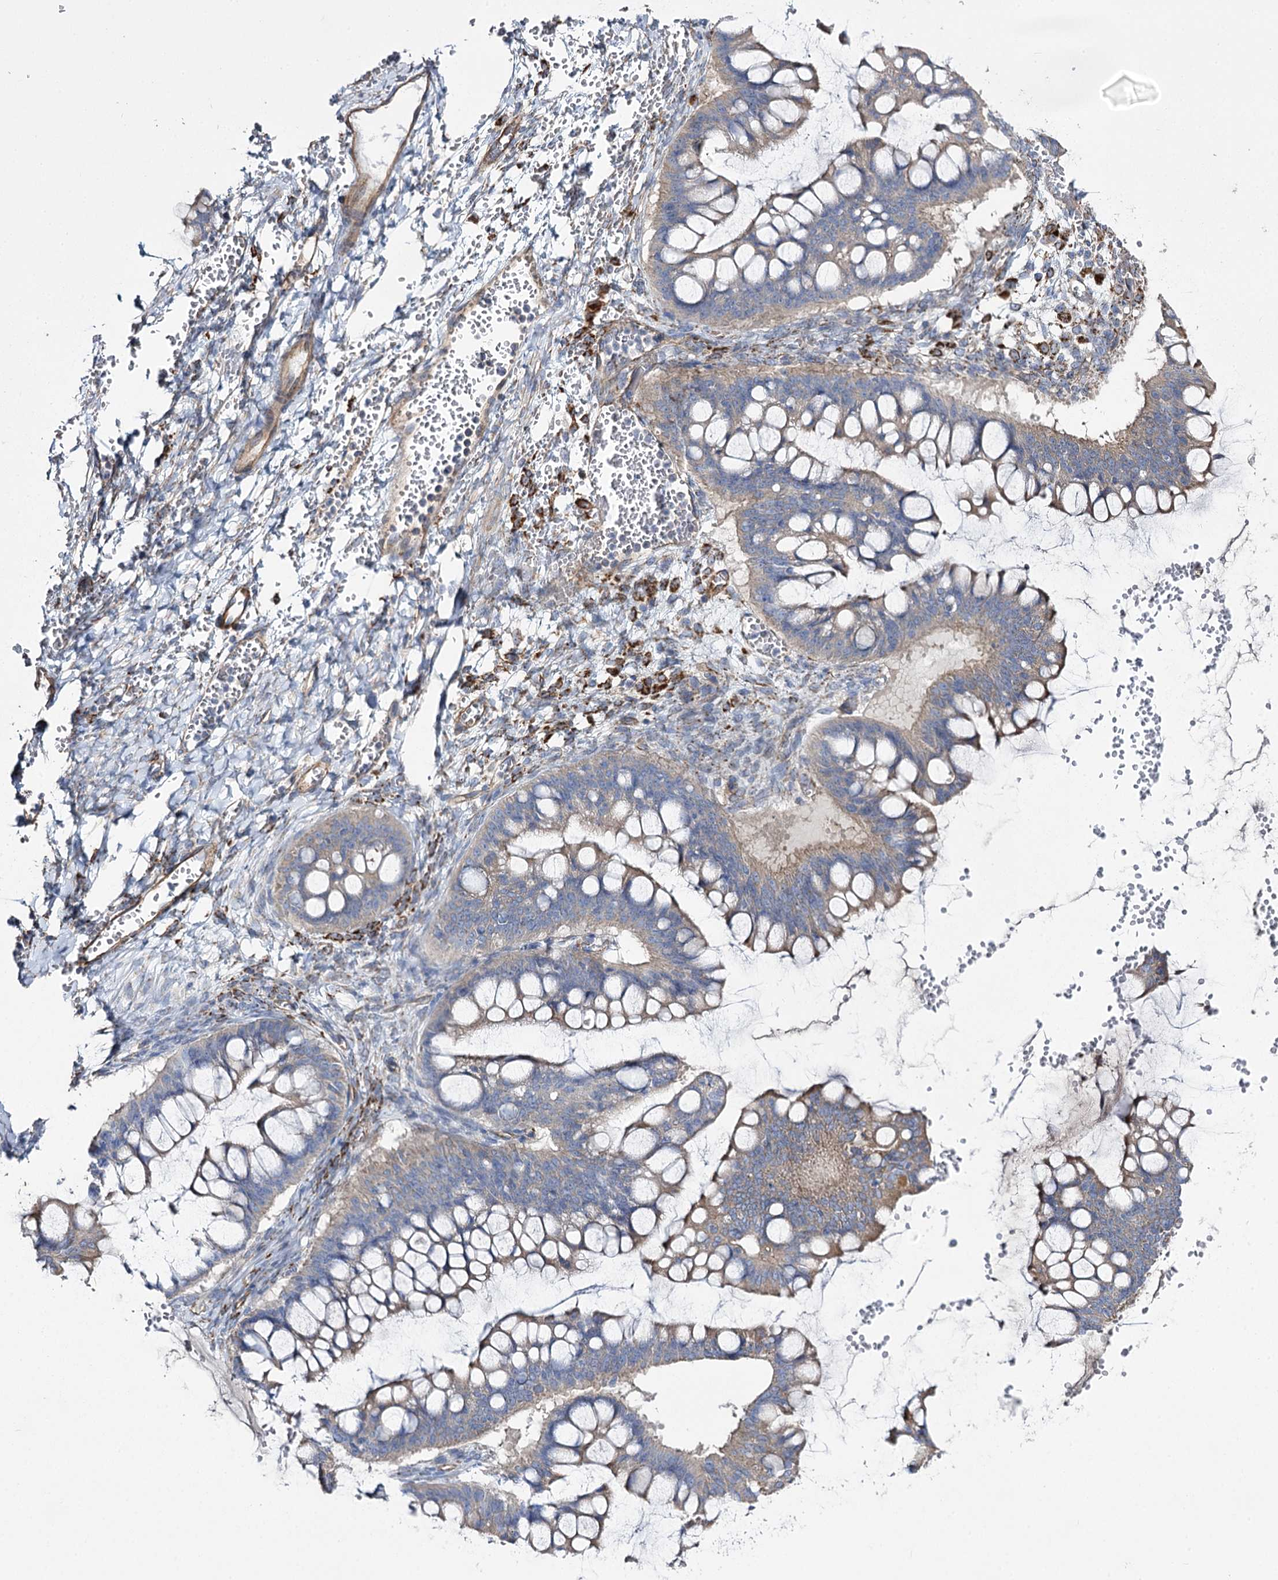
{"staining": {"intensity": "negative", "quantity": "none", "location": "none"}, "tissue": "ovarian cancer", "cell_type": "Tumor cells", "image_type": "cancer", "snomed": [{"axis": "morphology", "description": "Cystadenocarcinoma, mucinous, NOS"}, {"axis": "topography", "description": "Ovary"}], "caption": "This image is of ovarian mucinous cystadenocarcinoma stained with IHC to label a protein in brown with the nuclei are counter-stained blue. There is no staining in tumor cells.", "gene": "RMDN2", "patient": {"sex": "female", "age": 73}}